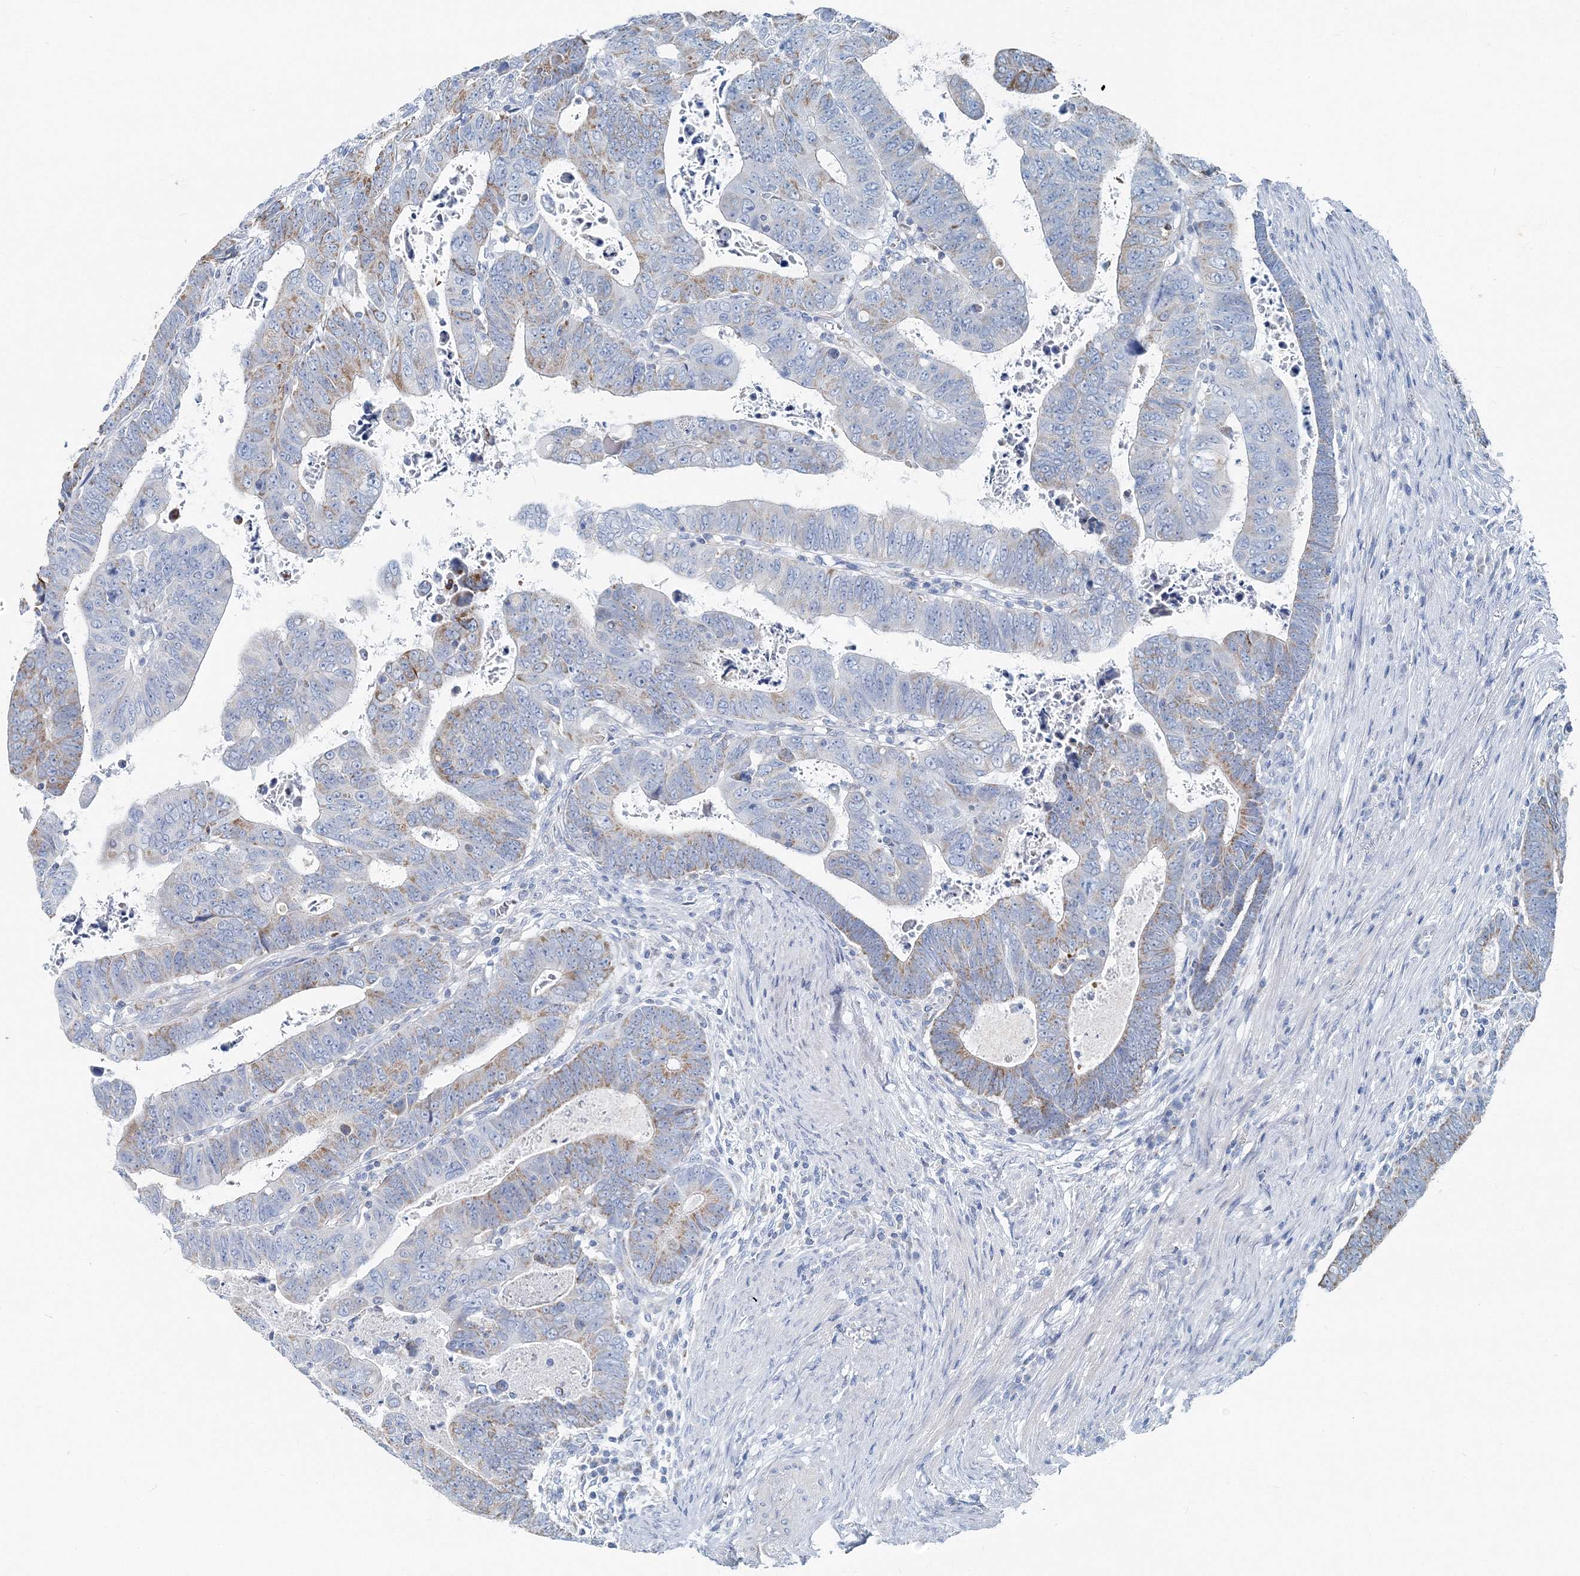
{"staining": {"intensity": "weak", "quantity": "25%-75%", "location": "cytoplasmic/membranous"}, "tissue": "colorectal cancer", "cell_type": "Tumor cells", "image_type": "cancer", "snomed": [{"axis": "morphology", "description": "Normal tissue, NOS"}, {"axis": "morphology", "description": "Adenocarcinoma, NOS"}, {"axis": "topography", "description": "Rectum"}], "caption": "Protein analysis of colorectal cancer tissue exhibits weak cytoplasmic/membranous staining in approximately 25%-75% of tumor cells.", "gene": "GABARAPL2", "patient": {"sex": "female", "age": 65}}